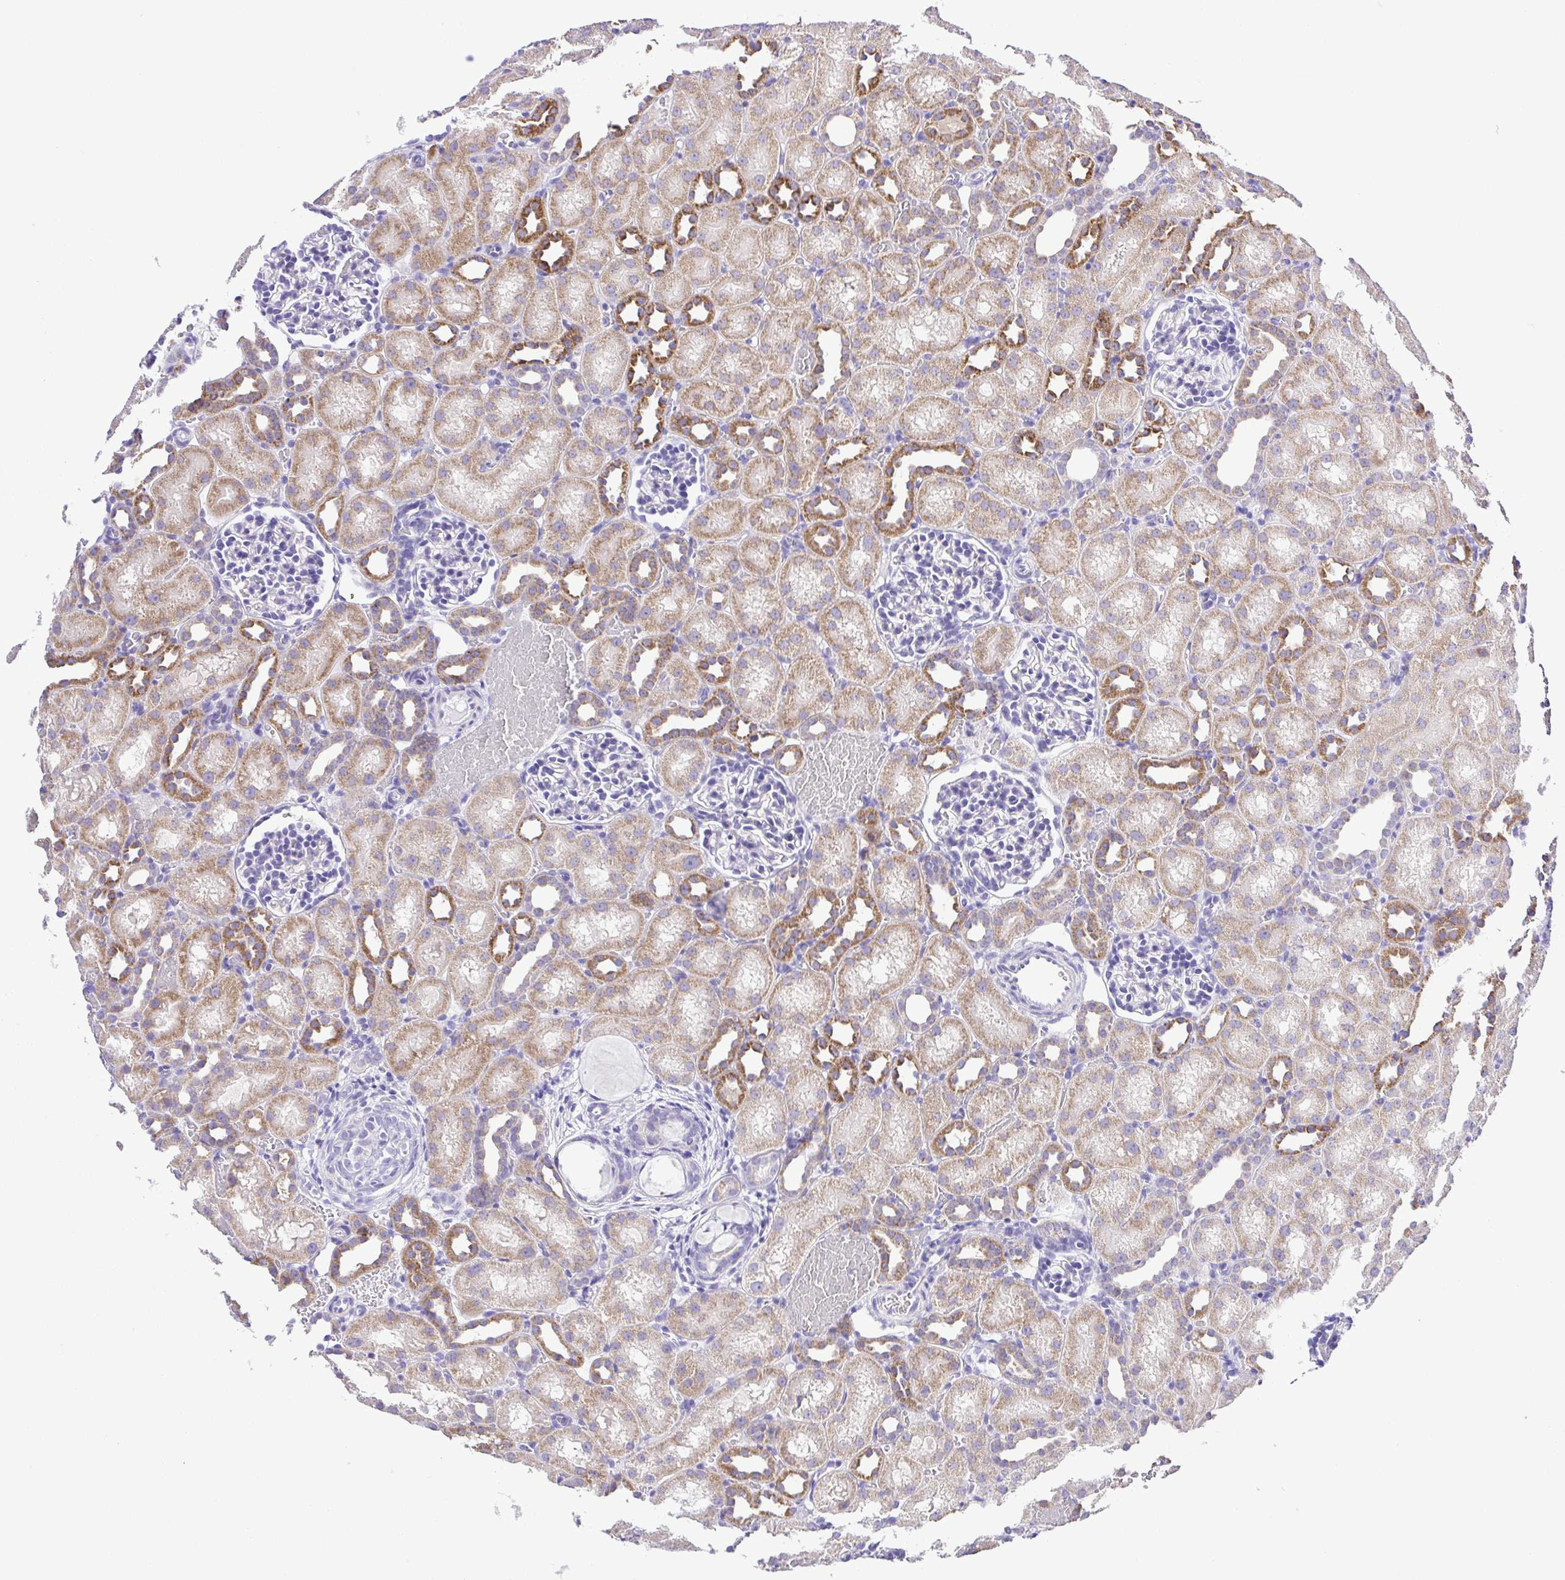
{"staining": {"intensity": "negative", "quantity": "none", "location": "none"}, "tissue": "kidney", "cell_type": "Cells in glomeruli", "image_type": "normal", "snomed": [{"axis": "morphology", "description": "Normal tissue, NOS"}, {"axis": "topography", "description": "Kidney"}], "caption": "Immunohistochemistry image of unremarkable kidney: human kidney stained with DAB (3,3'-diaminobenzidine) displays no significant protein positivity in cells in glomeruli.", "gene": "SYT1", "patient": {"sex": "male", "age": 1}}